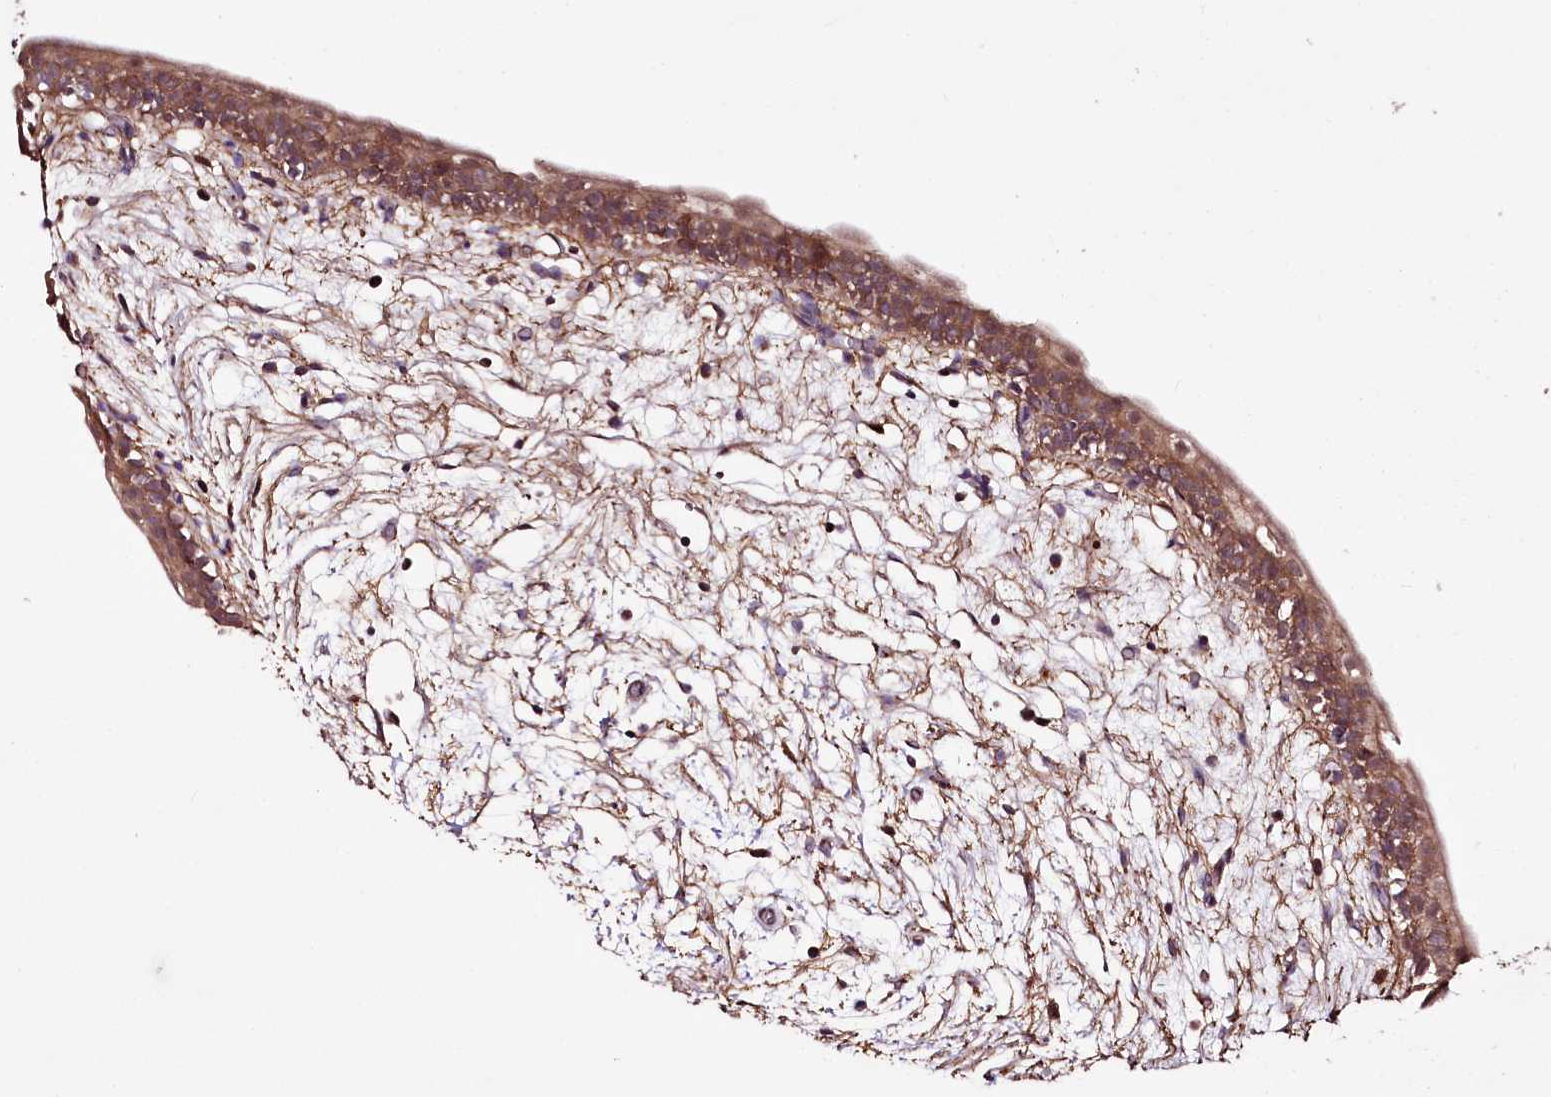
{"staining": {"intensity": "moderate", "quantity": ">75%", "location": "cytoplasmic/membranous,nuclear"}, "tissue": "urinary bladder", "cell_type": "Urothelial cells", "image_type": "normal", "snomed": [{"axis": "morphology", "description": "Normal tissue, NOS"}, {"axis": "topography", "description": "Urinary bladder"}], "caption": "Normal urinary bladder was stained to show a protein in brown. There is medium levels of moderate cytoplasmic/membranous,nuclear positivity in about >75% of urothelial cells. Using DAB (3,3'-diaminobenzidine) (brown) and hematoxylin (blue) stains, captured at high magnification using brightfield microscopy.", "gene": "WWC1", "patient": {"sex": "male", "age": 83}}